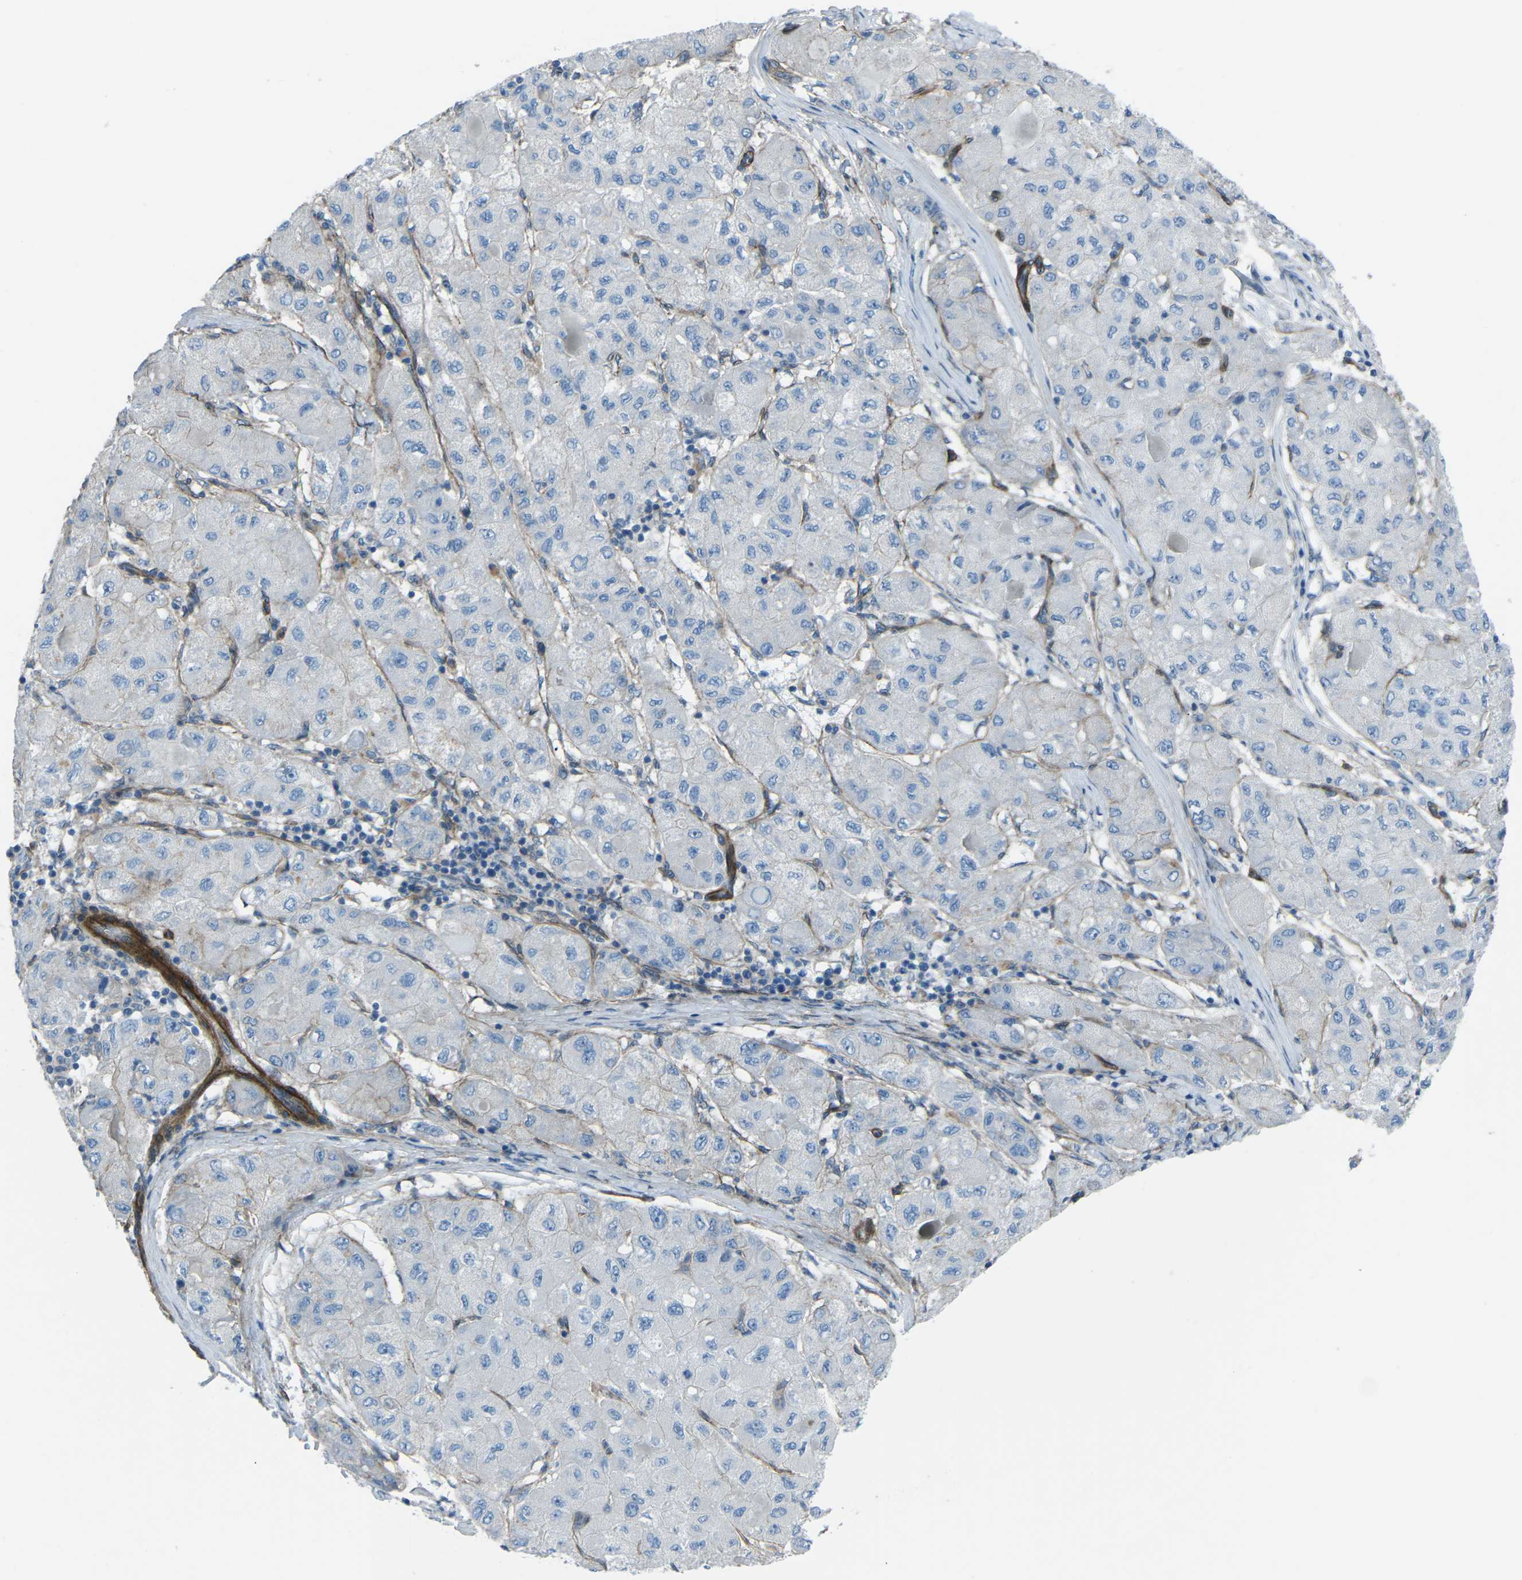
{"staining": {"intensity": "negative", "quantity": "none", "location": "none"}, "tissue": "liver cancer", "cell_type": "Tumor cells", "image_type": "cancer", "snomed": [{"axis": "morphology", "description": "Carcinoma, Hepatocellular, NOS"}, {"axis": "topography", "description": "Liver"}], "caption": "High magnification brightfield microscopy of liver cancer (hepatocellular carcinoma) stained with DAB (3,3'-diaminobenzidine) (brown) and counterstained with hematoxylin (blue): tumor cells show no significant positivity.", "gene": "UTRN", "patient": {"sex": "male", "age": 80}}